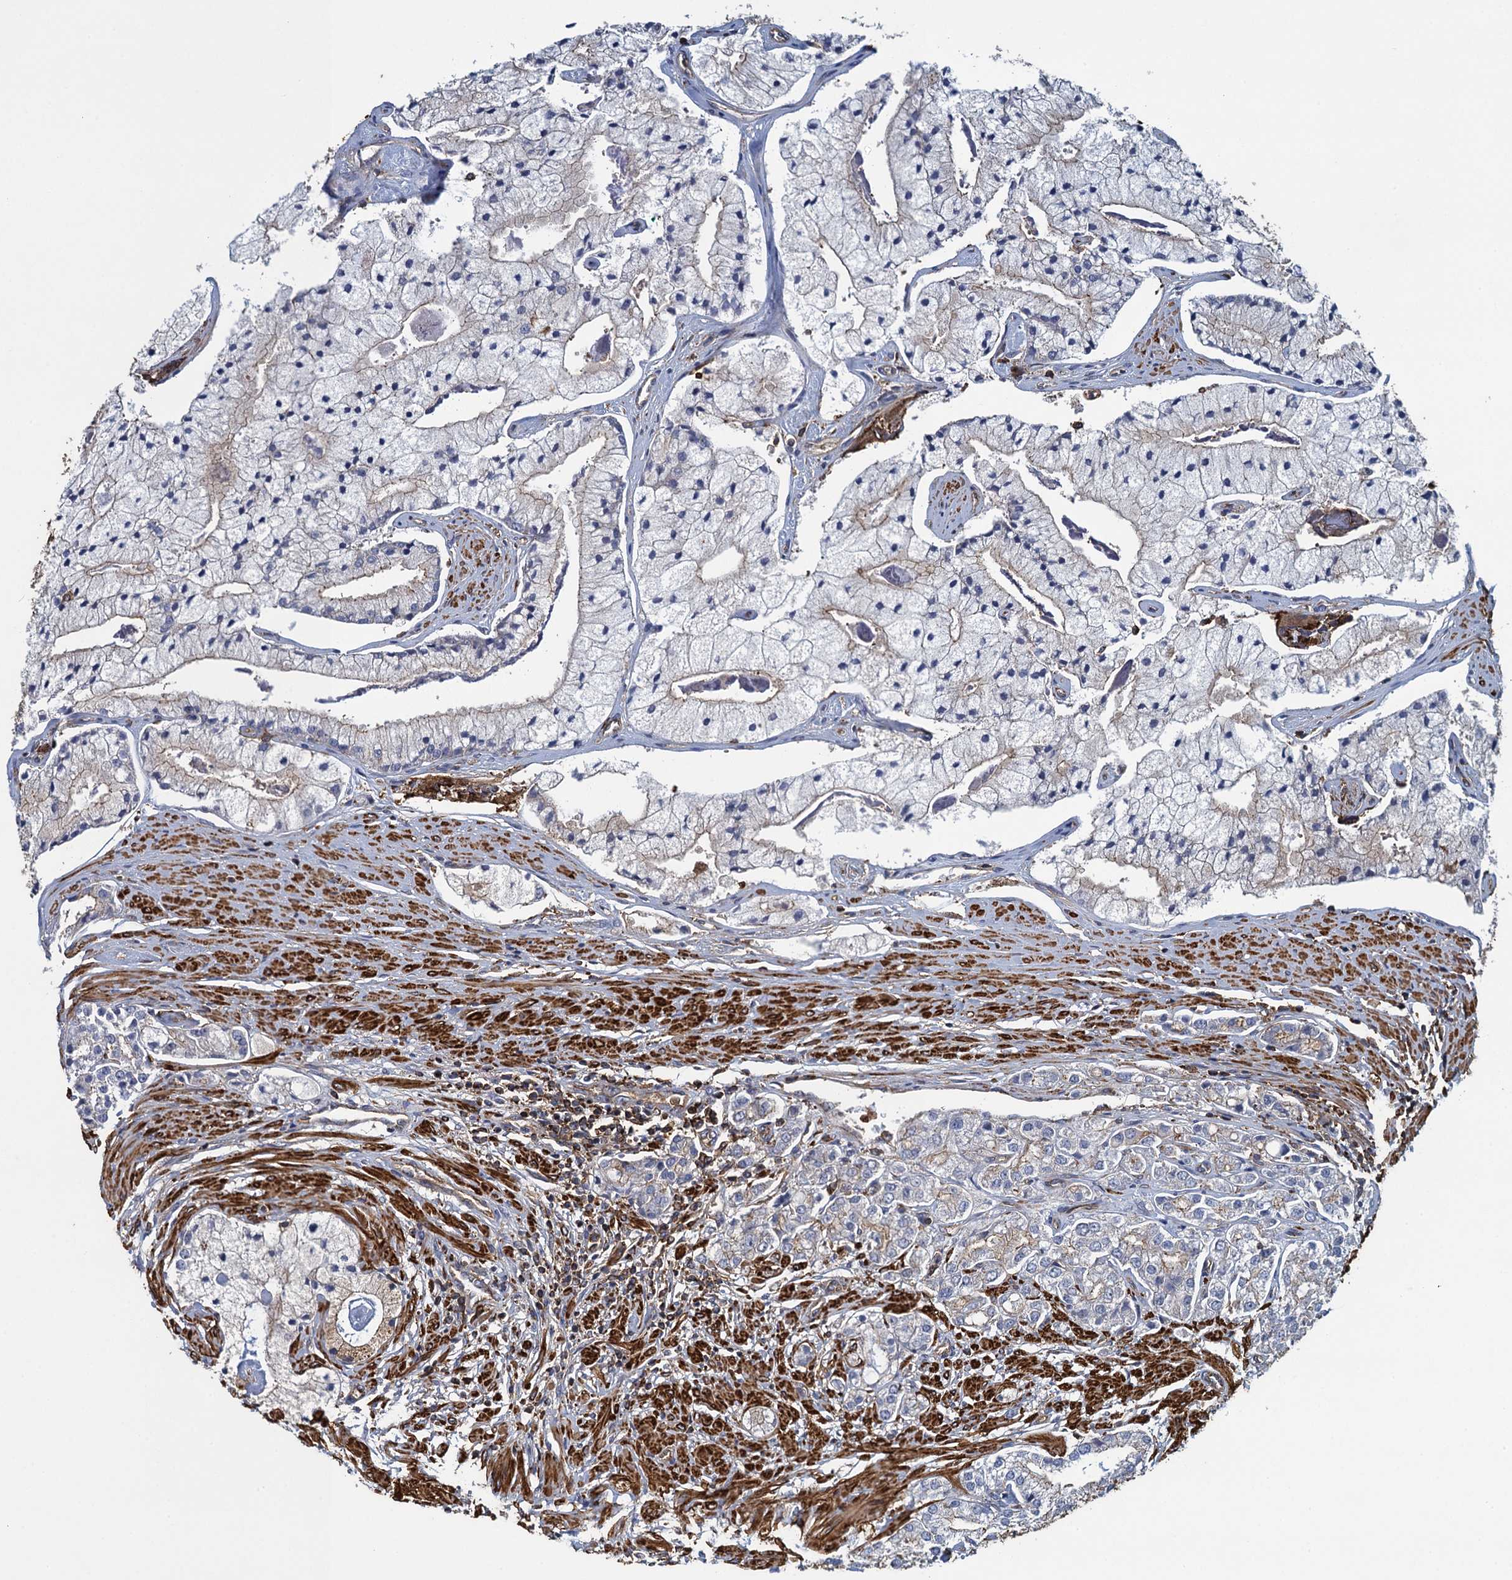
{"staining": {"intensity": "weak", "quantity": "<25%", "location": "cytoplasmic/membranous"}, "tissue": "prostate cancer", "cell_type": "Tumor cells", "image_type": "cancer", "snomed": [{"axis": "morphology", "description": "Adenocarcinoma, High grade"}, {"axis": "topography", "description": "Prostate"}], "caption": "IHC image of human prostate adenocarcinoma (high-grade) stained for a protein (brown), which exhibits no staining in tumor cells.", "gene": "PROSER2", "patient": {"sex": "male", "age": 50}}